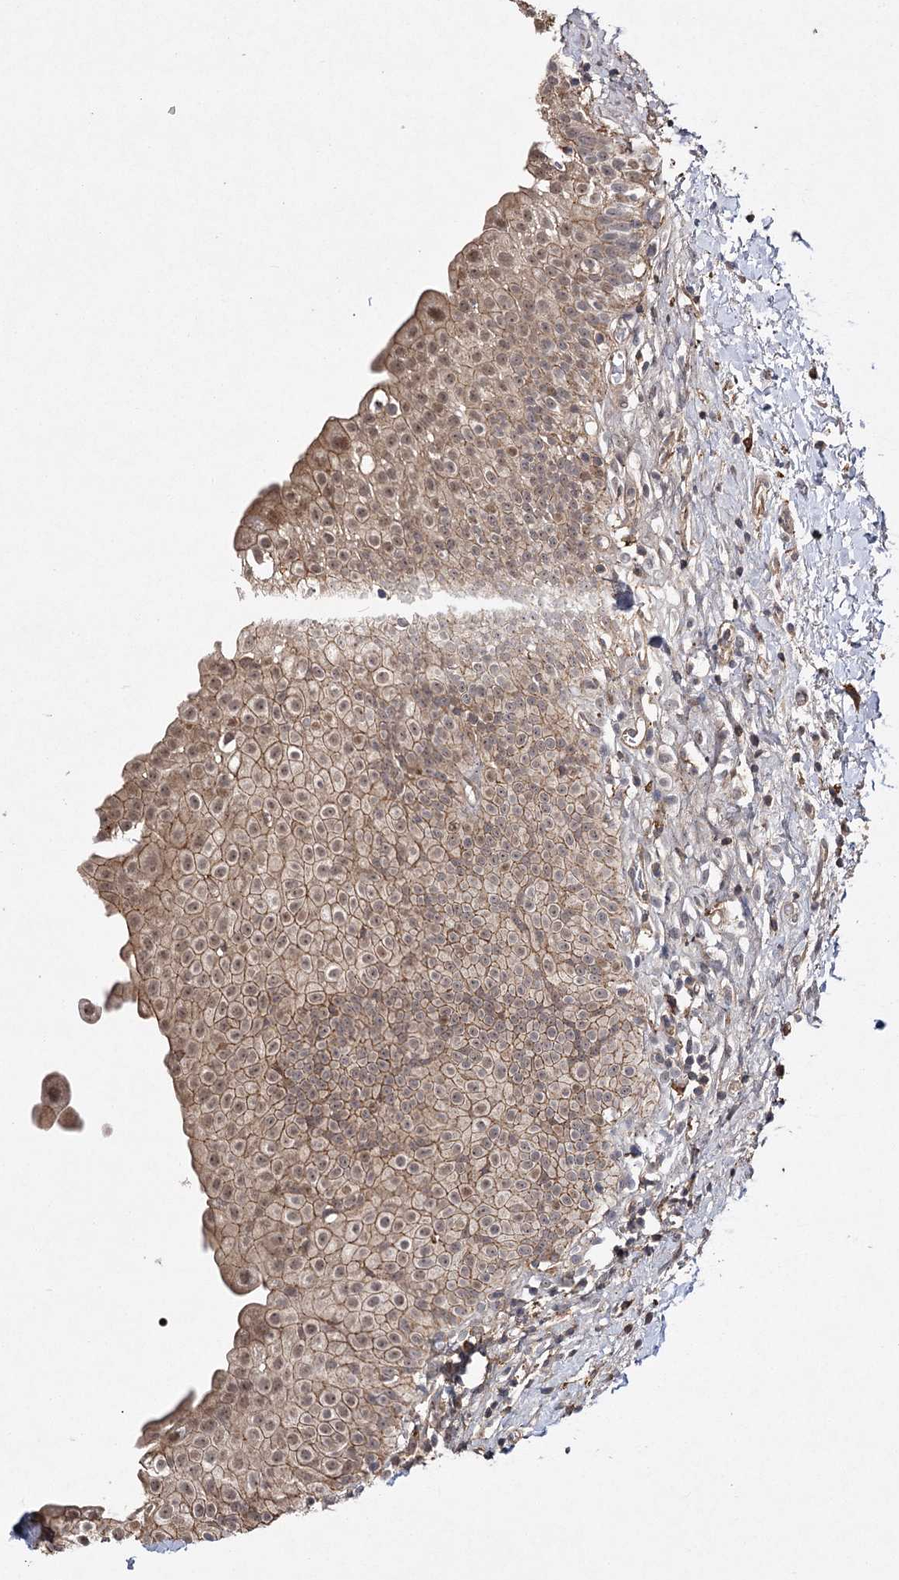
{"staining": {"intensity": "moderate", "quantity": ">75%", "location": "cytoplasmic/membranous,nuclear"}, "tissue": "urinary bladder", "cell_type": "Urothelial cells", "image_type": "normal", "snomed": [{"axis": "morphology", "description": "Normal tissue, NOS"}, {"axis": "topography", "description": "Urinary bladder"}], "caption": "Immunohistochemistry (DAB (3,3'-diaminobenzidine)) staining of unremarkable urinary bladder displays moderate cytoplasmic/membranous,nuclear protein positivity in approximately >75% of urothelial cells.", "gene": "OBSL1", "patient": {"sex": "male", "age": 51}}